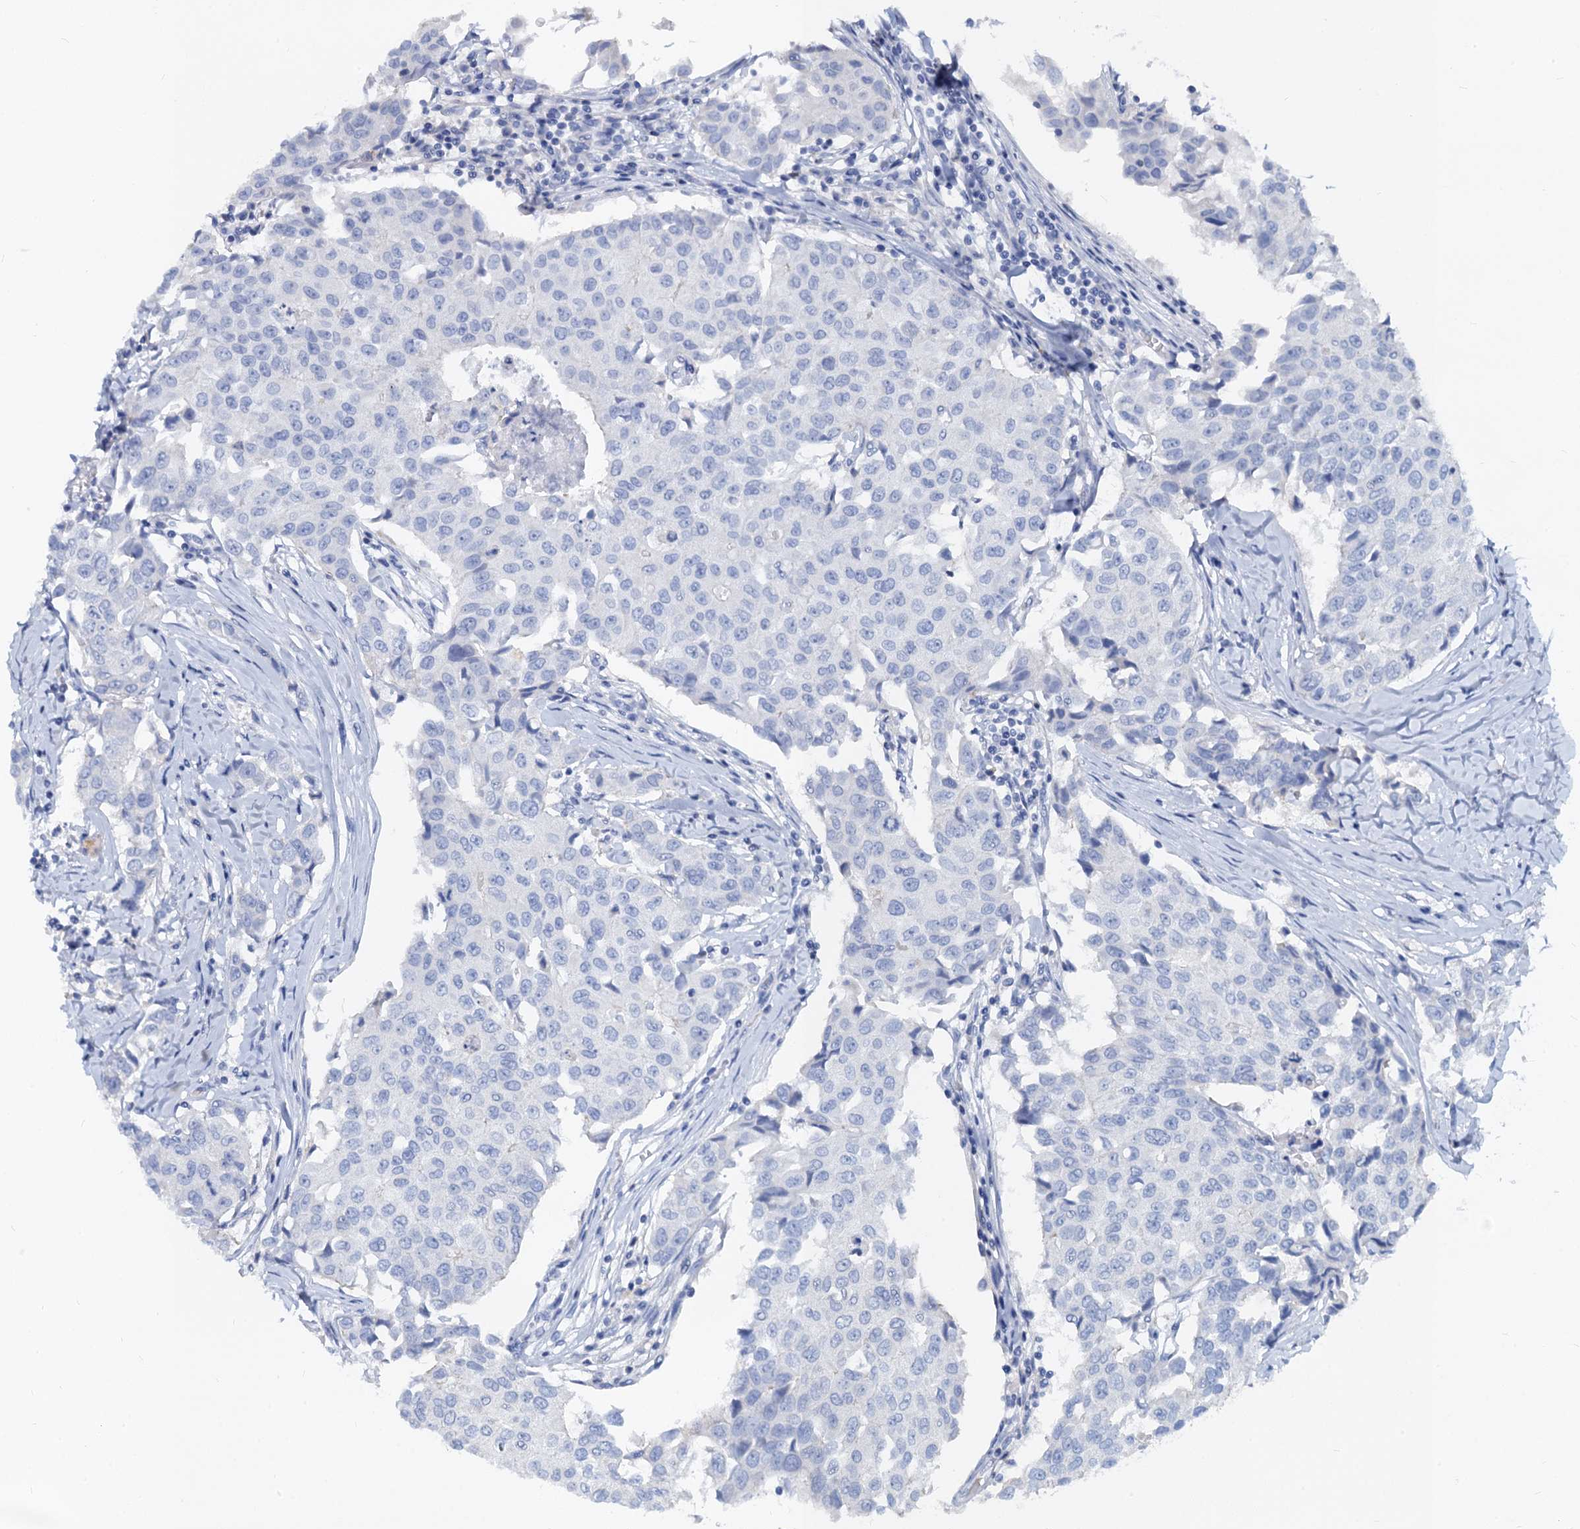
{"staining": {"intensity": "negative", "quantity": "none", "location": "none"}, "tissue": "breast cancer", "cell_type": "Tumor cells", "image_type": "cancer", "snomed": [{"axis": "morphology", "description": "Duct carcinoma"}, {"axis": "topography", "description": "Breast"}], "caption": "Micrograph shows no significant protein staining in tumor cells of intraductal carcinoma (breast). Nuclei are stained in blue.", "gene": "RBP3", "patient": {"sex": "female", "age": 80}}